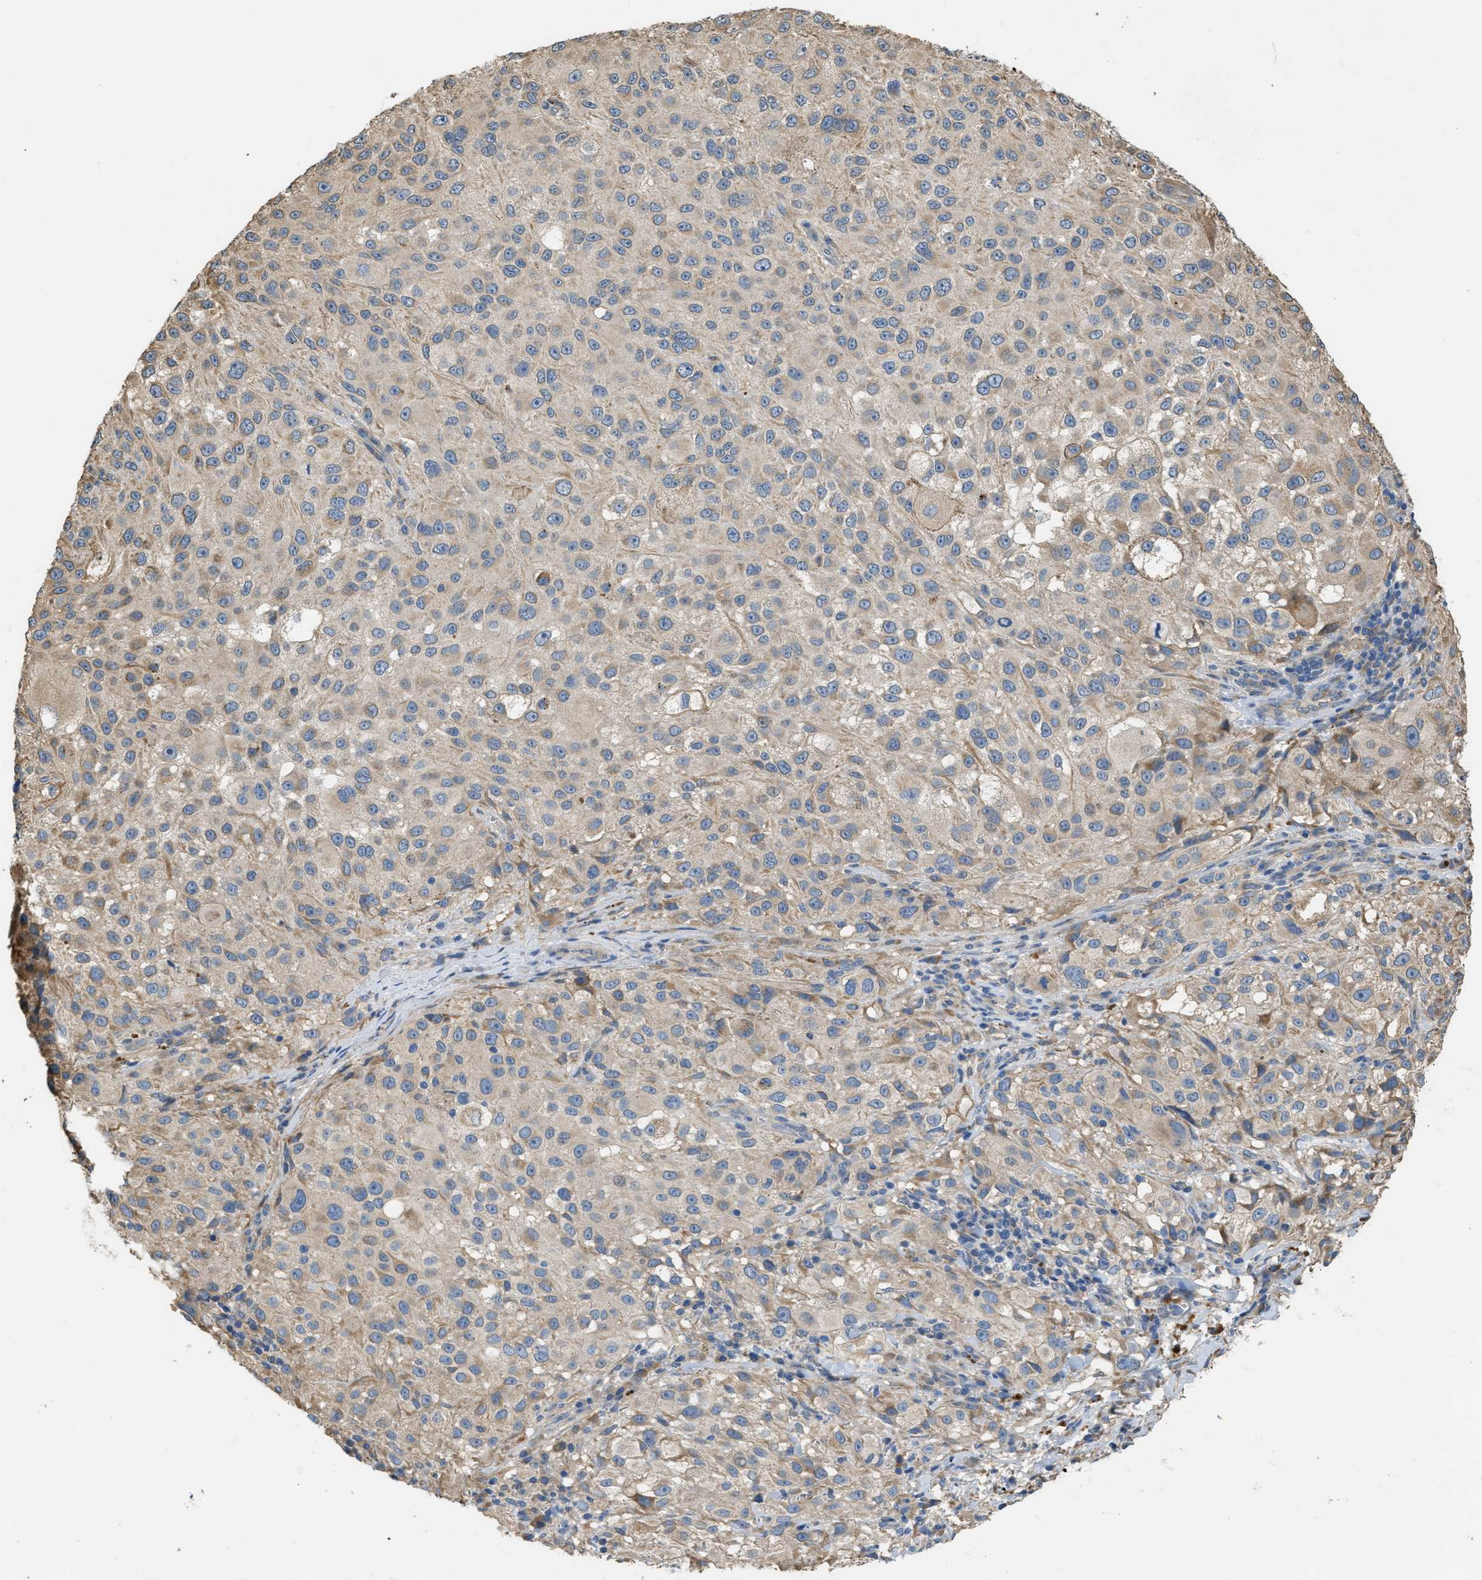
{"staining": {"intensity": "weak", "quantity": "25%-75%", "location": "cytoplasmic/membranous"}, "tissue": "melanoma", "cell_type": "Tumor cells", "image_type": "cancer", "snomed": [{"axis": "morphology", "description": "Necrosis, NOS"}, {"axis": "morphology", "description": "Malignant melanoma, NOS"}, {"axis": "topography", "description": "Skin"}], "caption": "A low amount of weak cytoplasmic/membranous staining is appreciated in about 25%-75% of tumor cells in malignant melanoma tissue.", "gene": "RIPK2", "patient": {"sex": "female", "age": 87}}